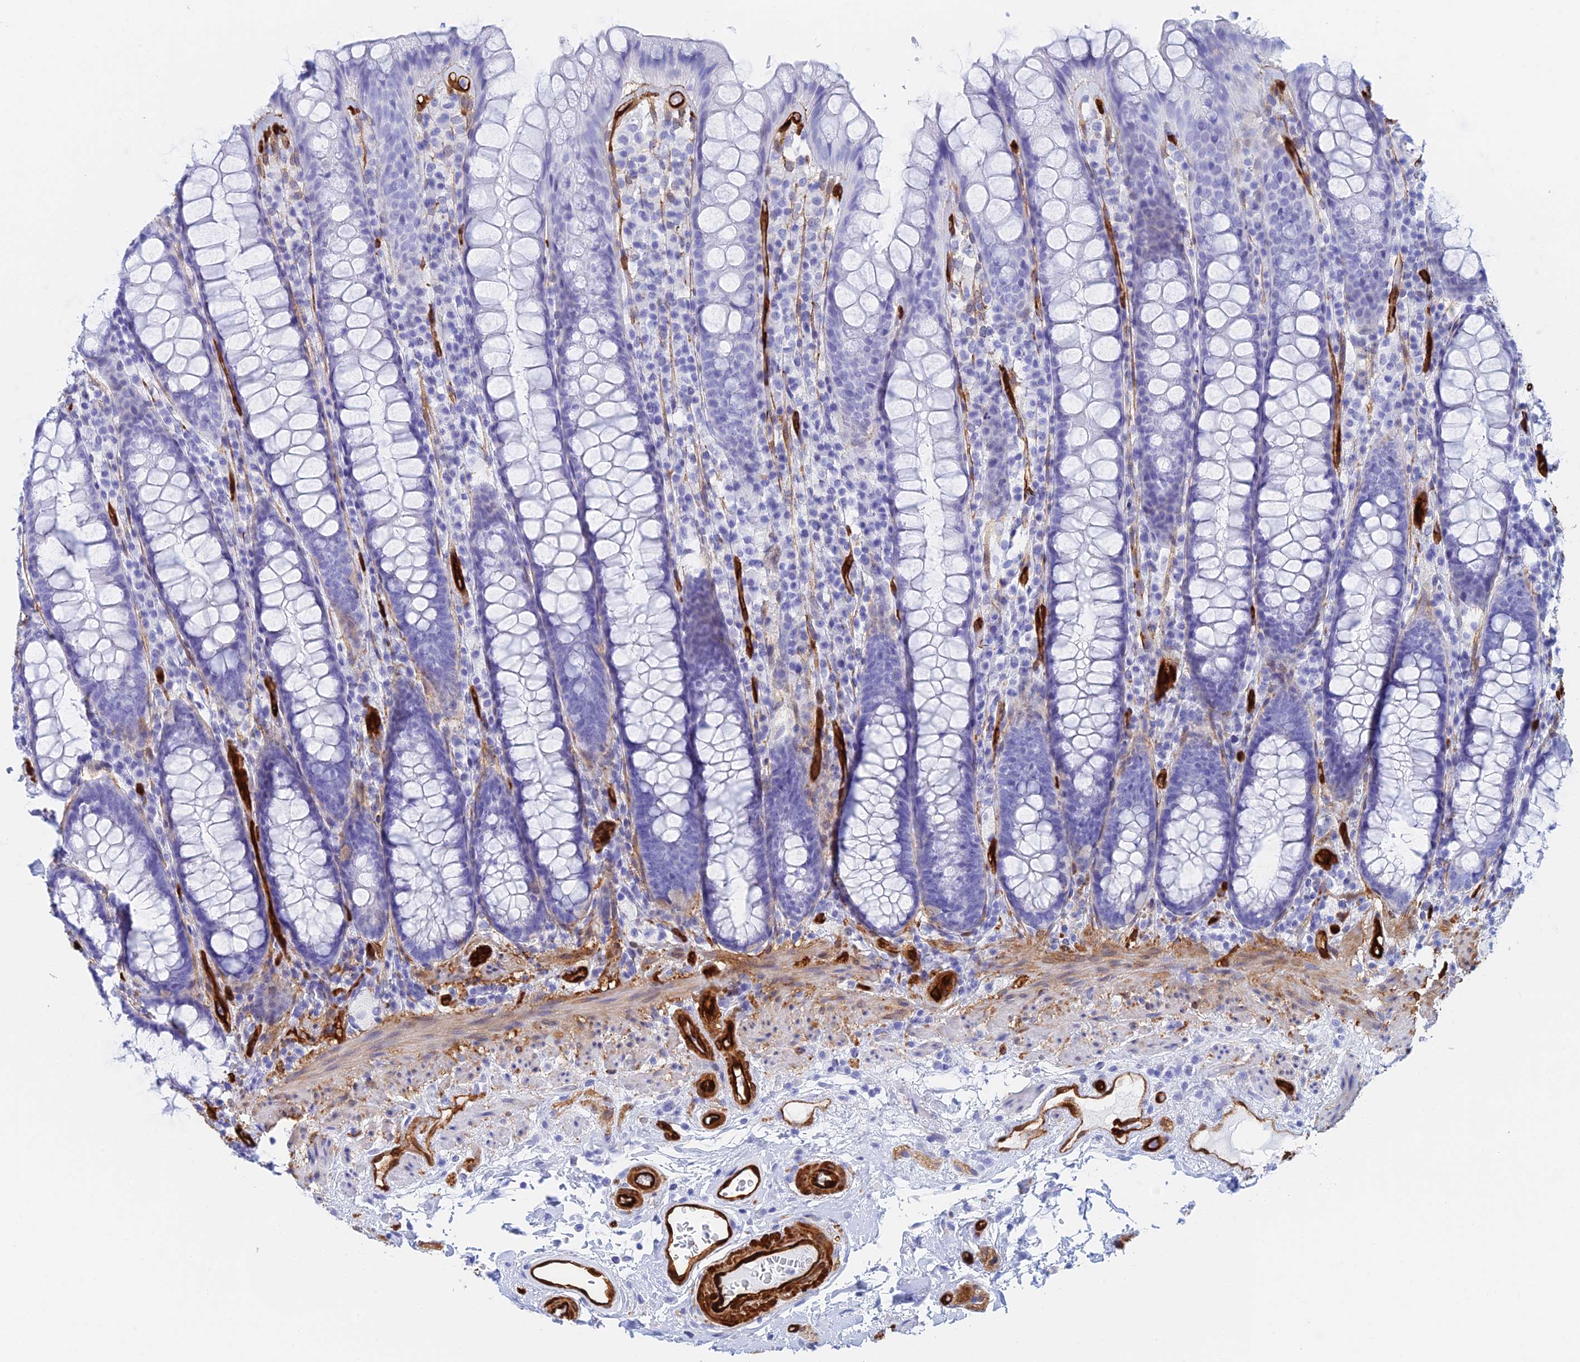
{"staining": {"intensity": "negative", "quantity": "none", "location": "none"}, "tissue": "rectum", "cell_type": "Glandular cells", "image_type": "normal", "snomed": [{"axis": "morphology", "description": "Normal tissue, NOS"}, {"axis": "topography", "description": "Rectum"}], "caption": "IHC micrograph of normal human rectum stained for a protein (brown), which displays no expression in glandular cells.", "gene": "CRIP2", "patient": {"sex": "male", "age": 83}}